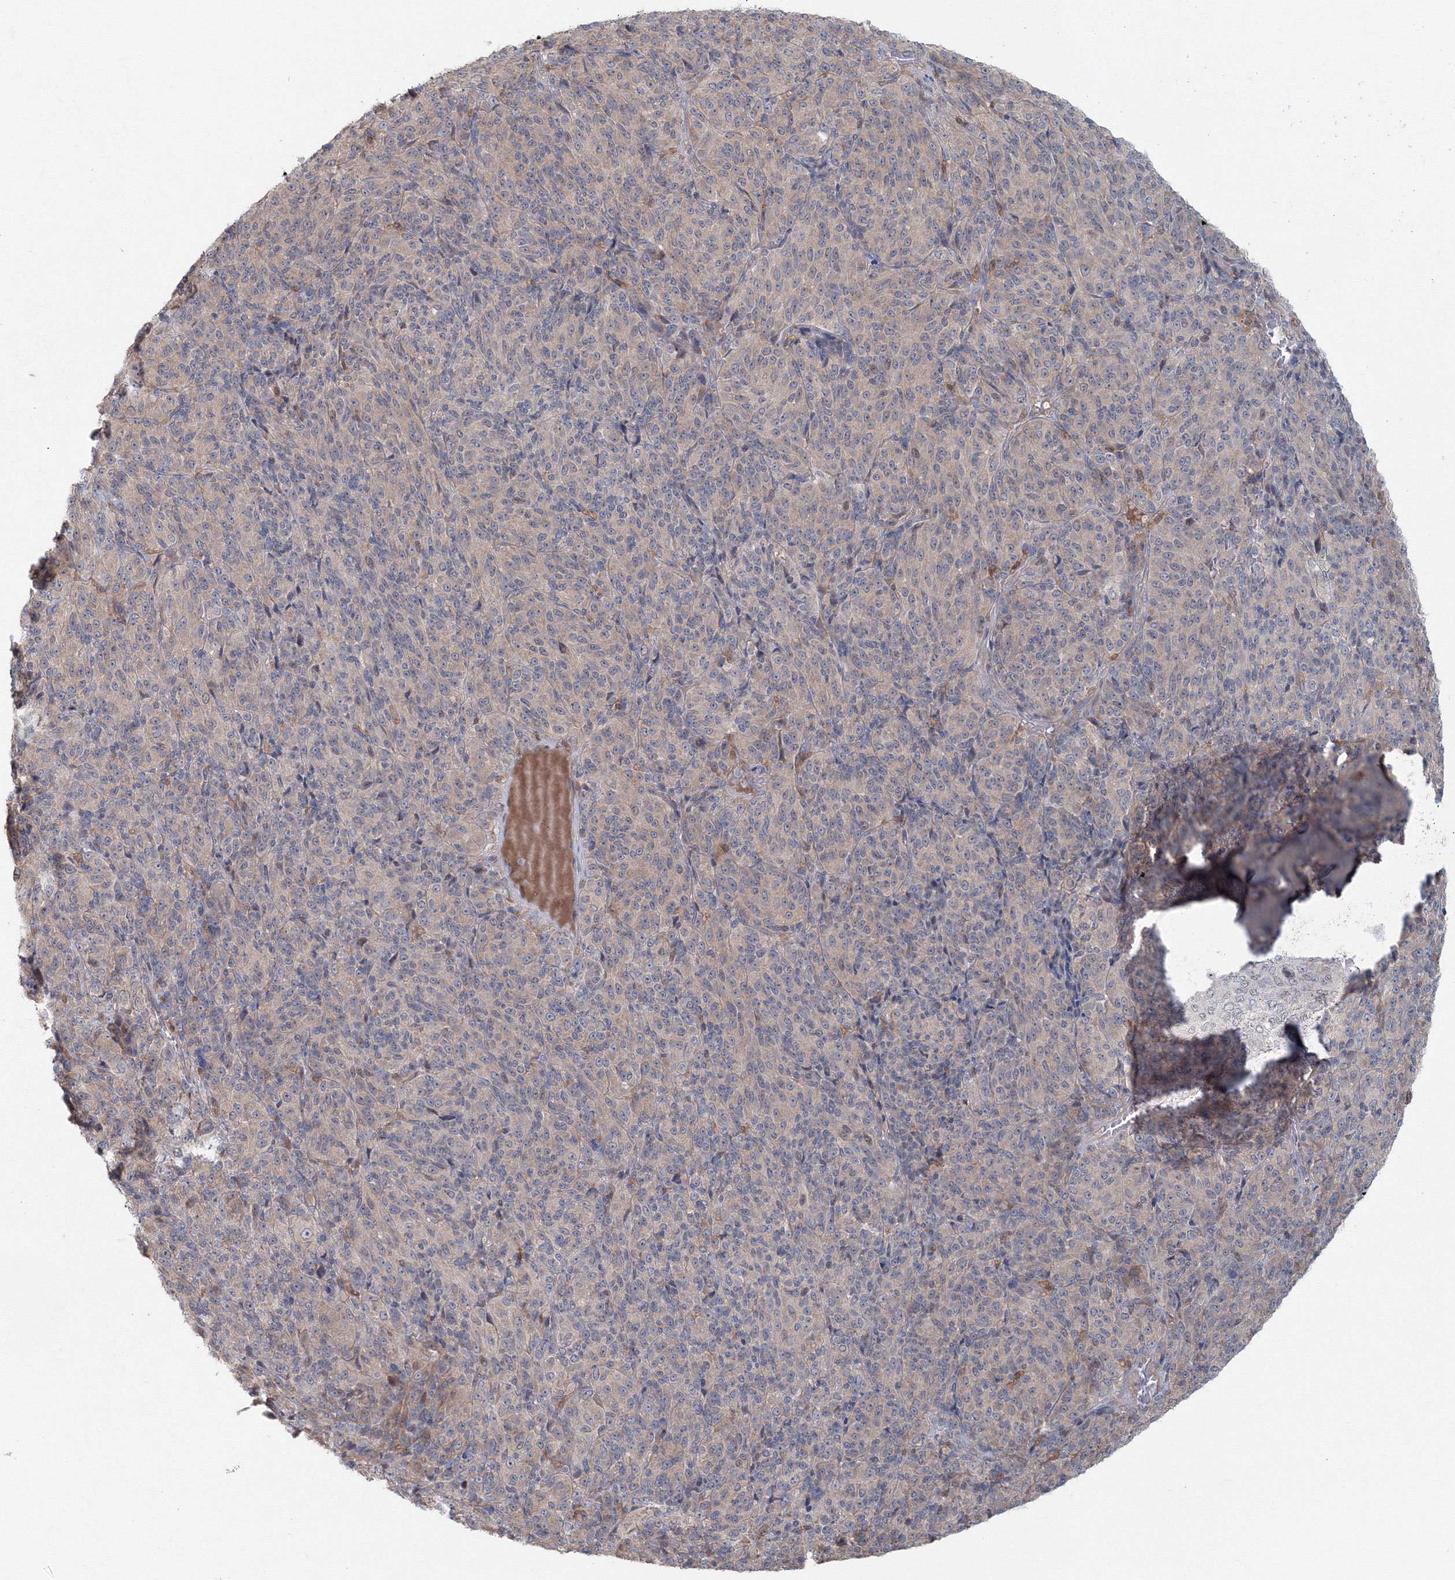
{"staining": {"intensity": "negative", "quantity": "none", "location": "none"}, "tissue": "melanoma", "cell_type": "Tumor cells", "image_type": "cancer", "snomed": [{"axis": "morphology", "description": "Malignant melanoma, Metastatic site"}, {"axis": "topography", "description": "Brain"}], "caption": "This histopathology image is of malignant melanoma (metastatic site) stained with IHC to label a protein in brown with the nuclei are counter-stained blue. There is no expression in tumor cells.", "gene": "MKRN2", "patient": {"sex": "female", "age": 56}}